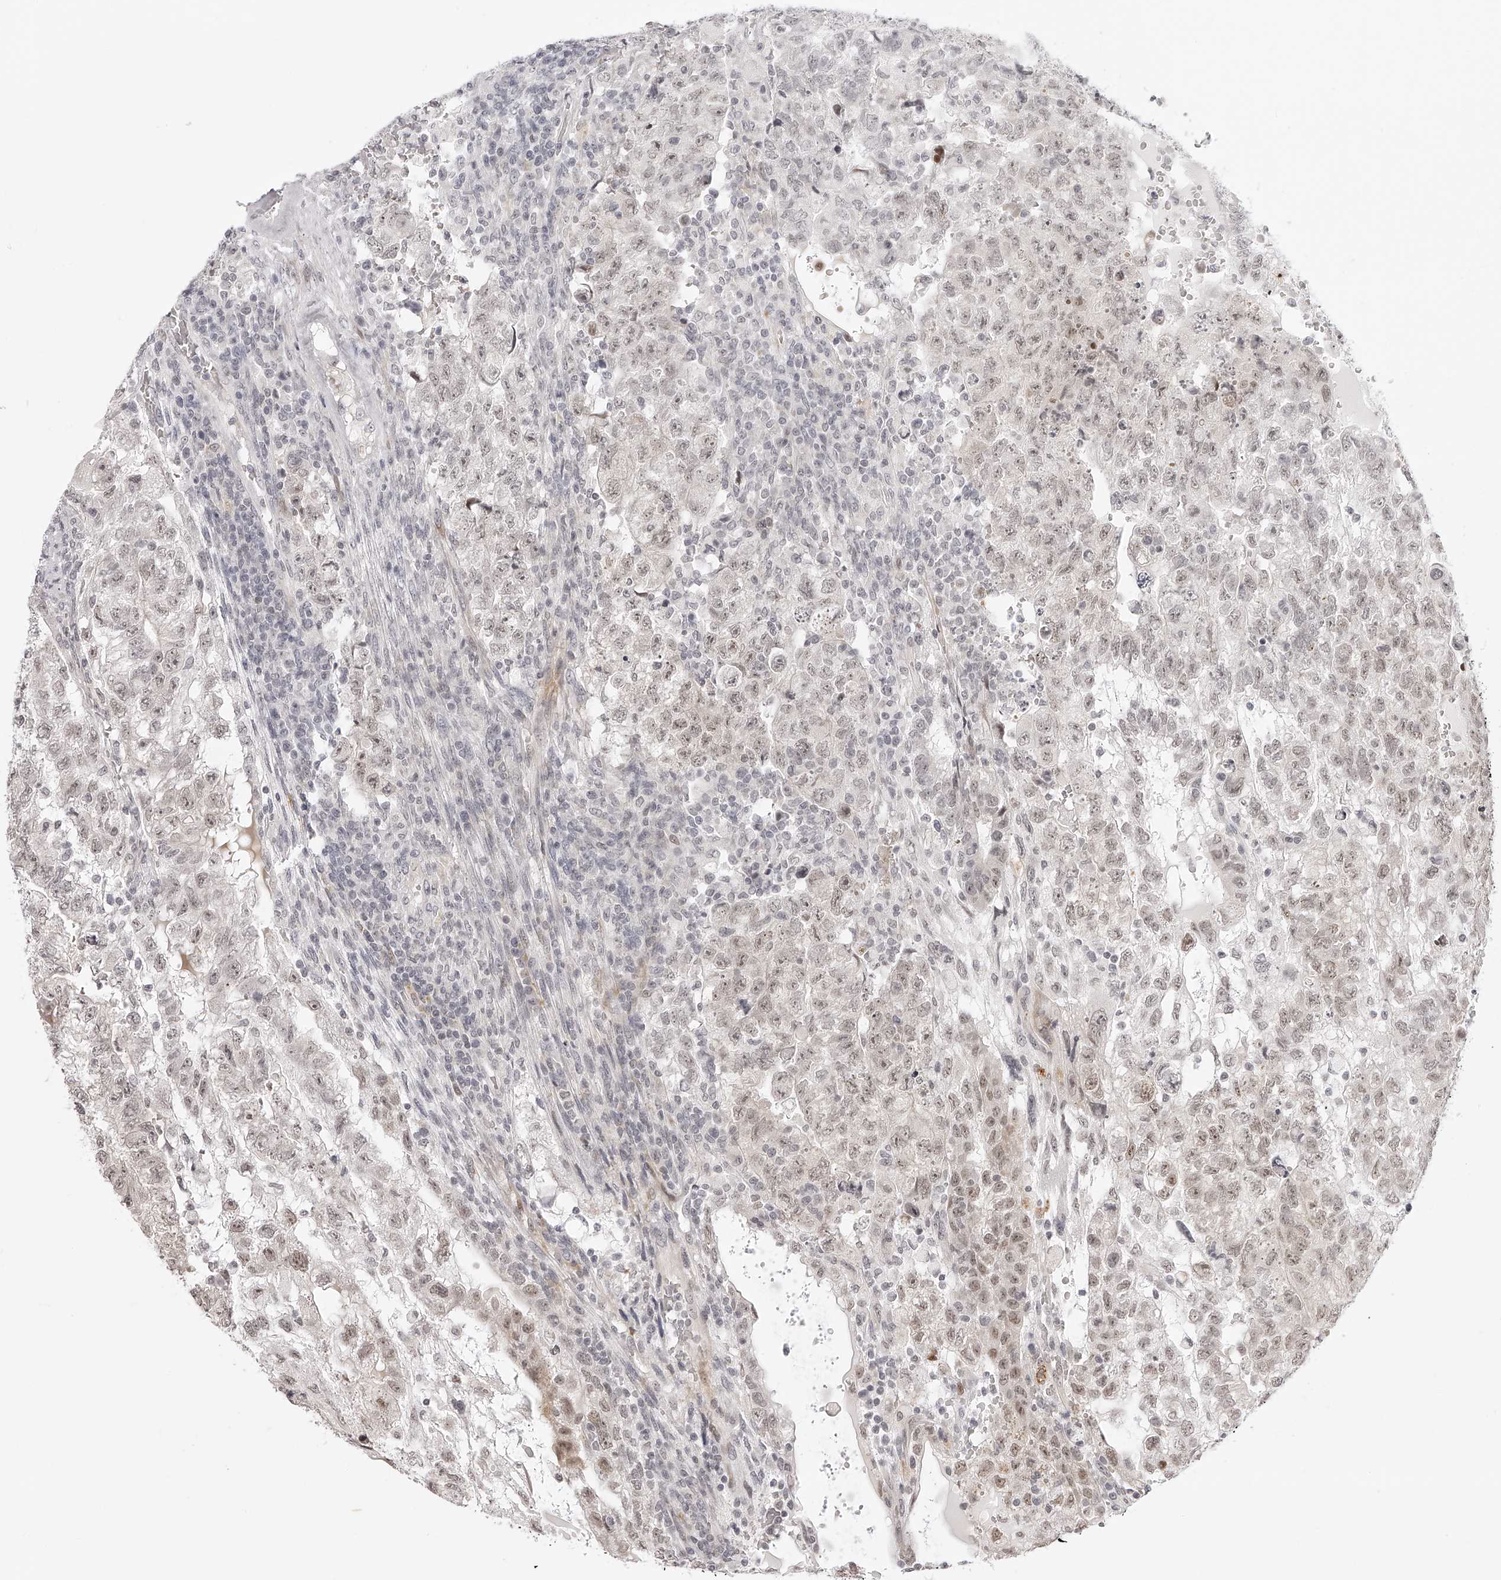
{"staining": {"intensity": "moderate", "quantity": "<25%", "location": "nuclear"}, "tissue": "testis cancer", "cell_type": "Tumor cells", "image_type": "cancer", "snomed": [{"axis": "morphology", "description": "Carcinoma, Embryonal, NOS"}, {"axis": "topography", "description": "Testis"}], "caption": "Protein staining displays moderate nuclear staining in approximately <25% of tumor cells in testis cancer.", "gene": "PLEKHG1", "patient": {"sex": "male", "age": 36}}